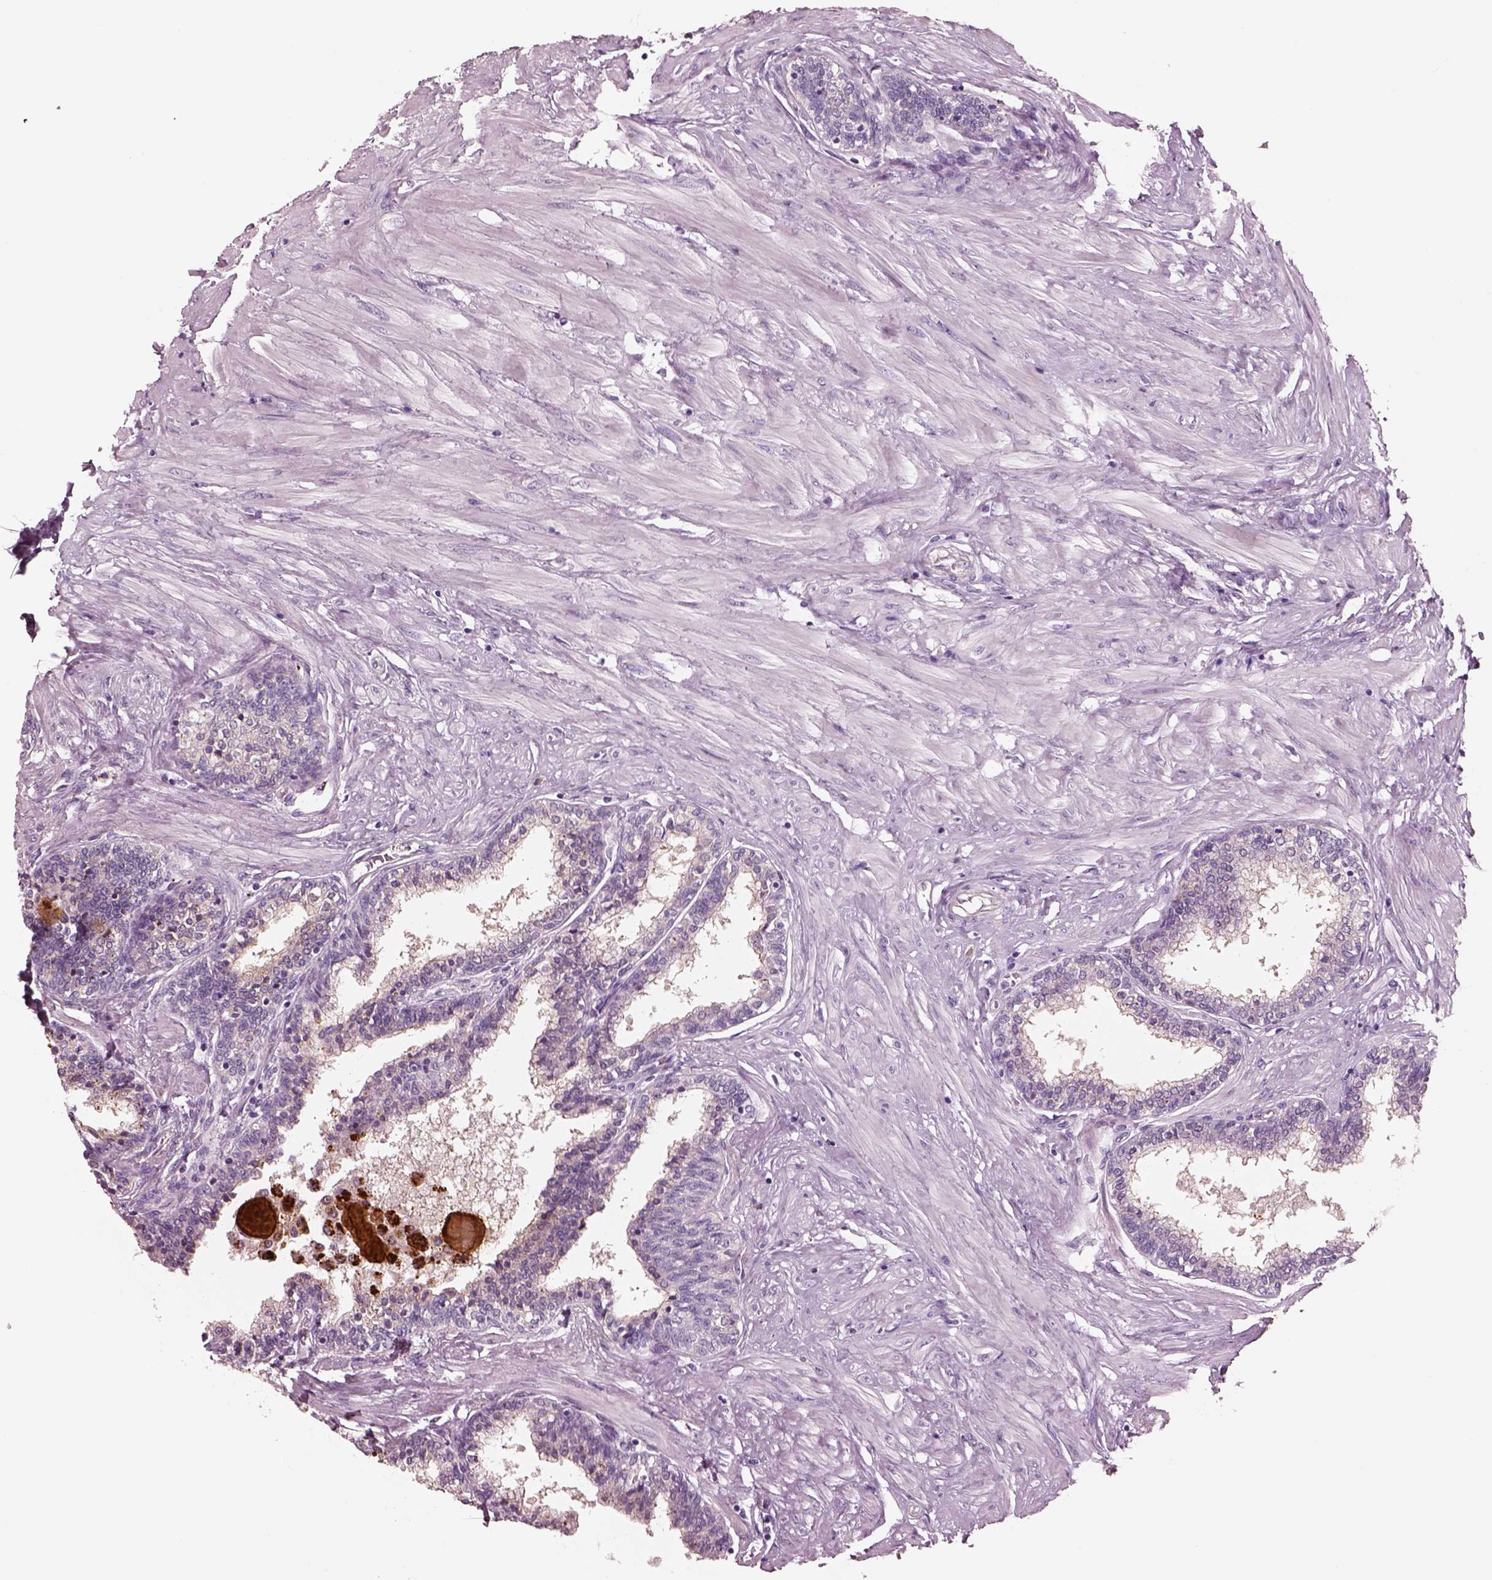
{"staining": {"intensity": "negative", "quantity": "none", "location": "none"}, "tissue": "prostate", "cell_type": "Glandular cells", "image_type": "normal", "snomed": [{"axis": "morphology", "description": "Normal tissue, NOS"}, {"axis": "topography", "description": "Prostate"}], "caption": "Glandular cells show no significant protein expression in normal prostate. (Brightfield microscopy of DAB (3,3'-diaminobenzidine) IHC at high magnification).", "gene": "IGLL1", "patient": {"sex": "male", "age": 55}}